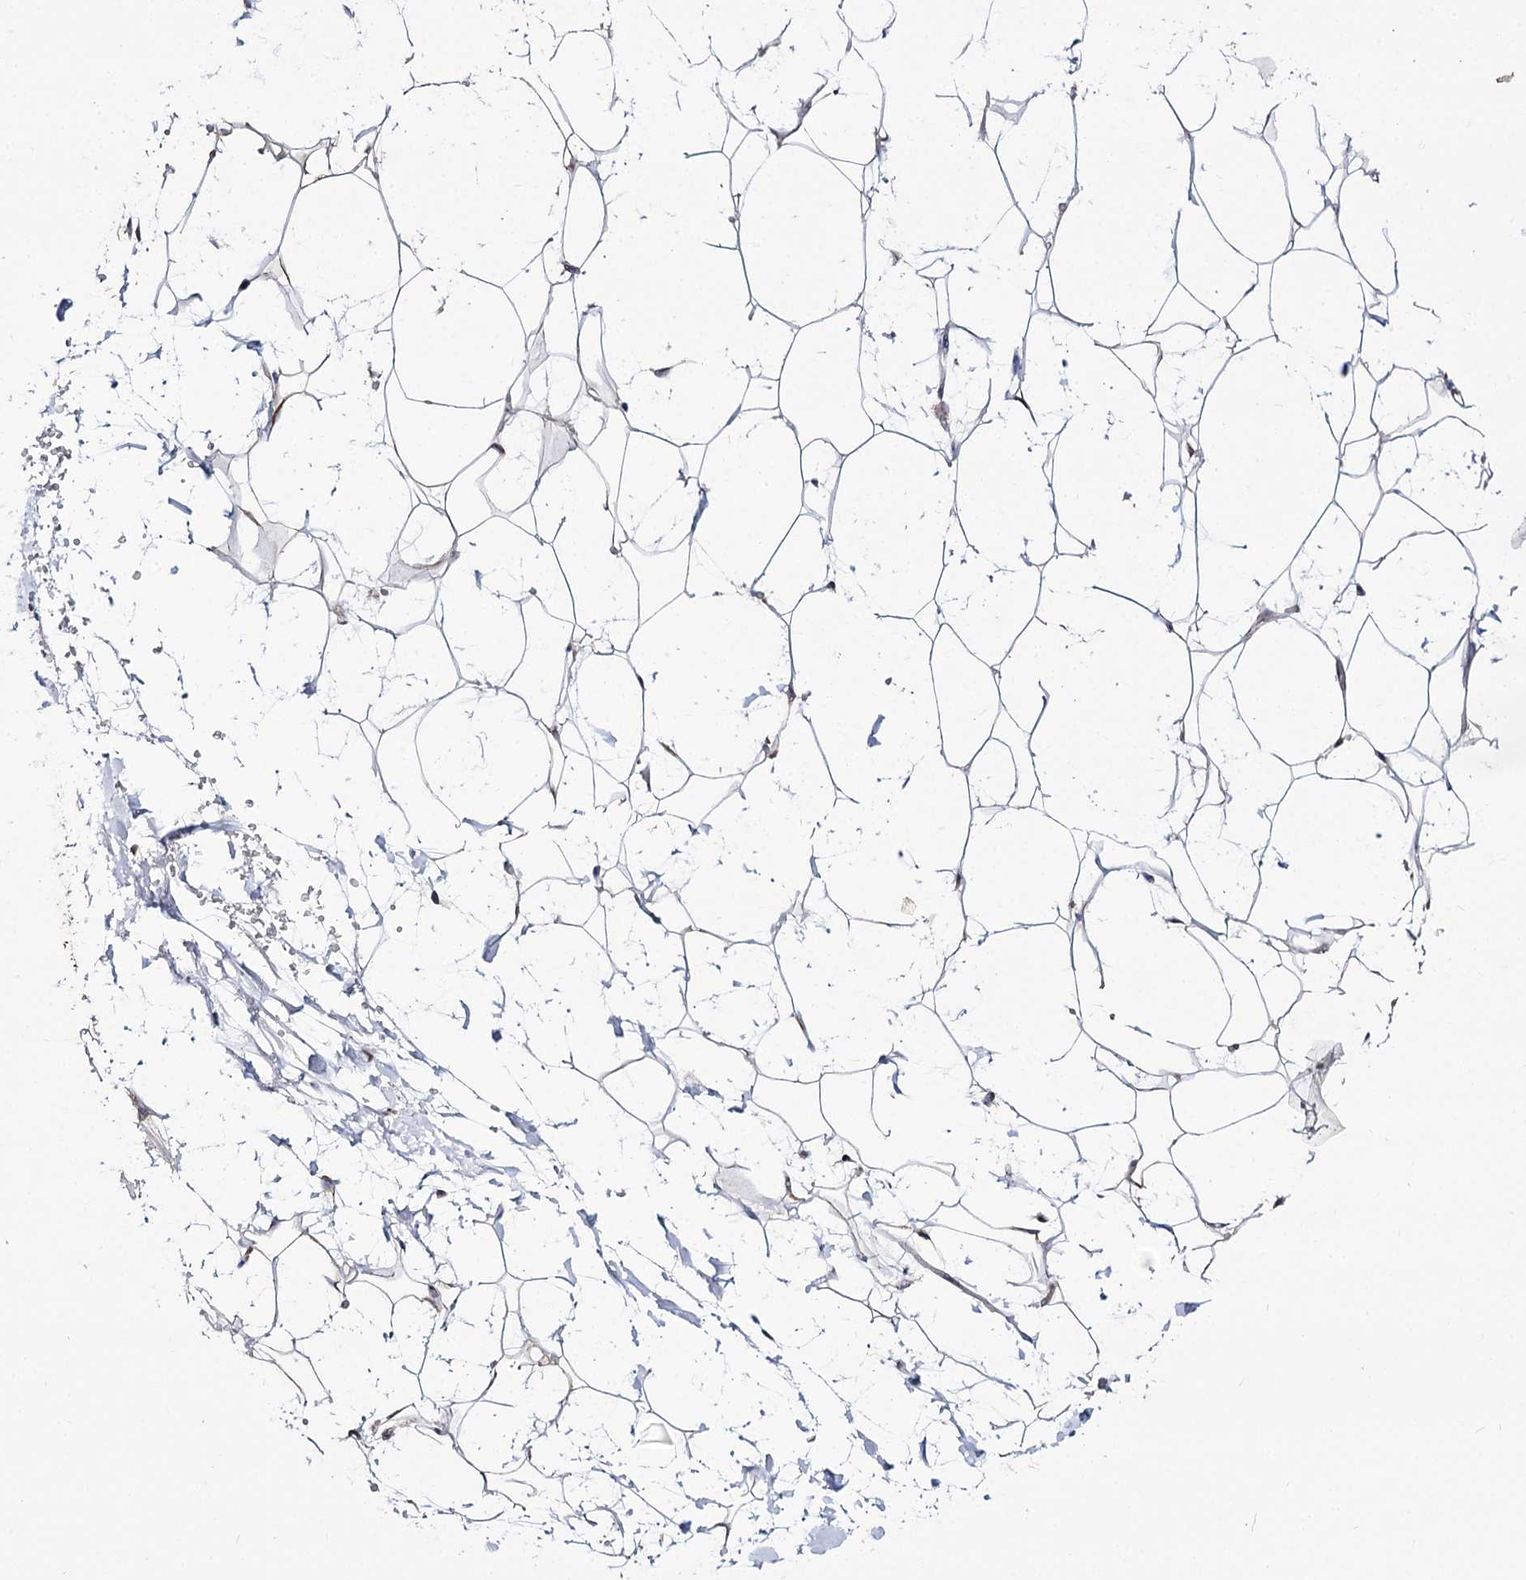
{"staining": {"intensity": "negative", "quantity": "none", "location": "none"}, "tissue": "adipose tissue", "cell_type": "Adipocytes", "image_type": "normal", "snomed": [{"axis": "morphology", "description": "Normal tissue, NOS"}, {"axis": "topography", "description": "Breast"}], "caption": "The immunohistochemistry (IHC) histopathology image has no significant expression in adipocytes of adipose tissue. (DAB (3,3'-diaminobenzidine) immunohistochemistry visualized using brightfield microscopy, high magnification).", "gene": "C11orf80", "patient": {"sex": "female", "age": 26}}